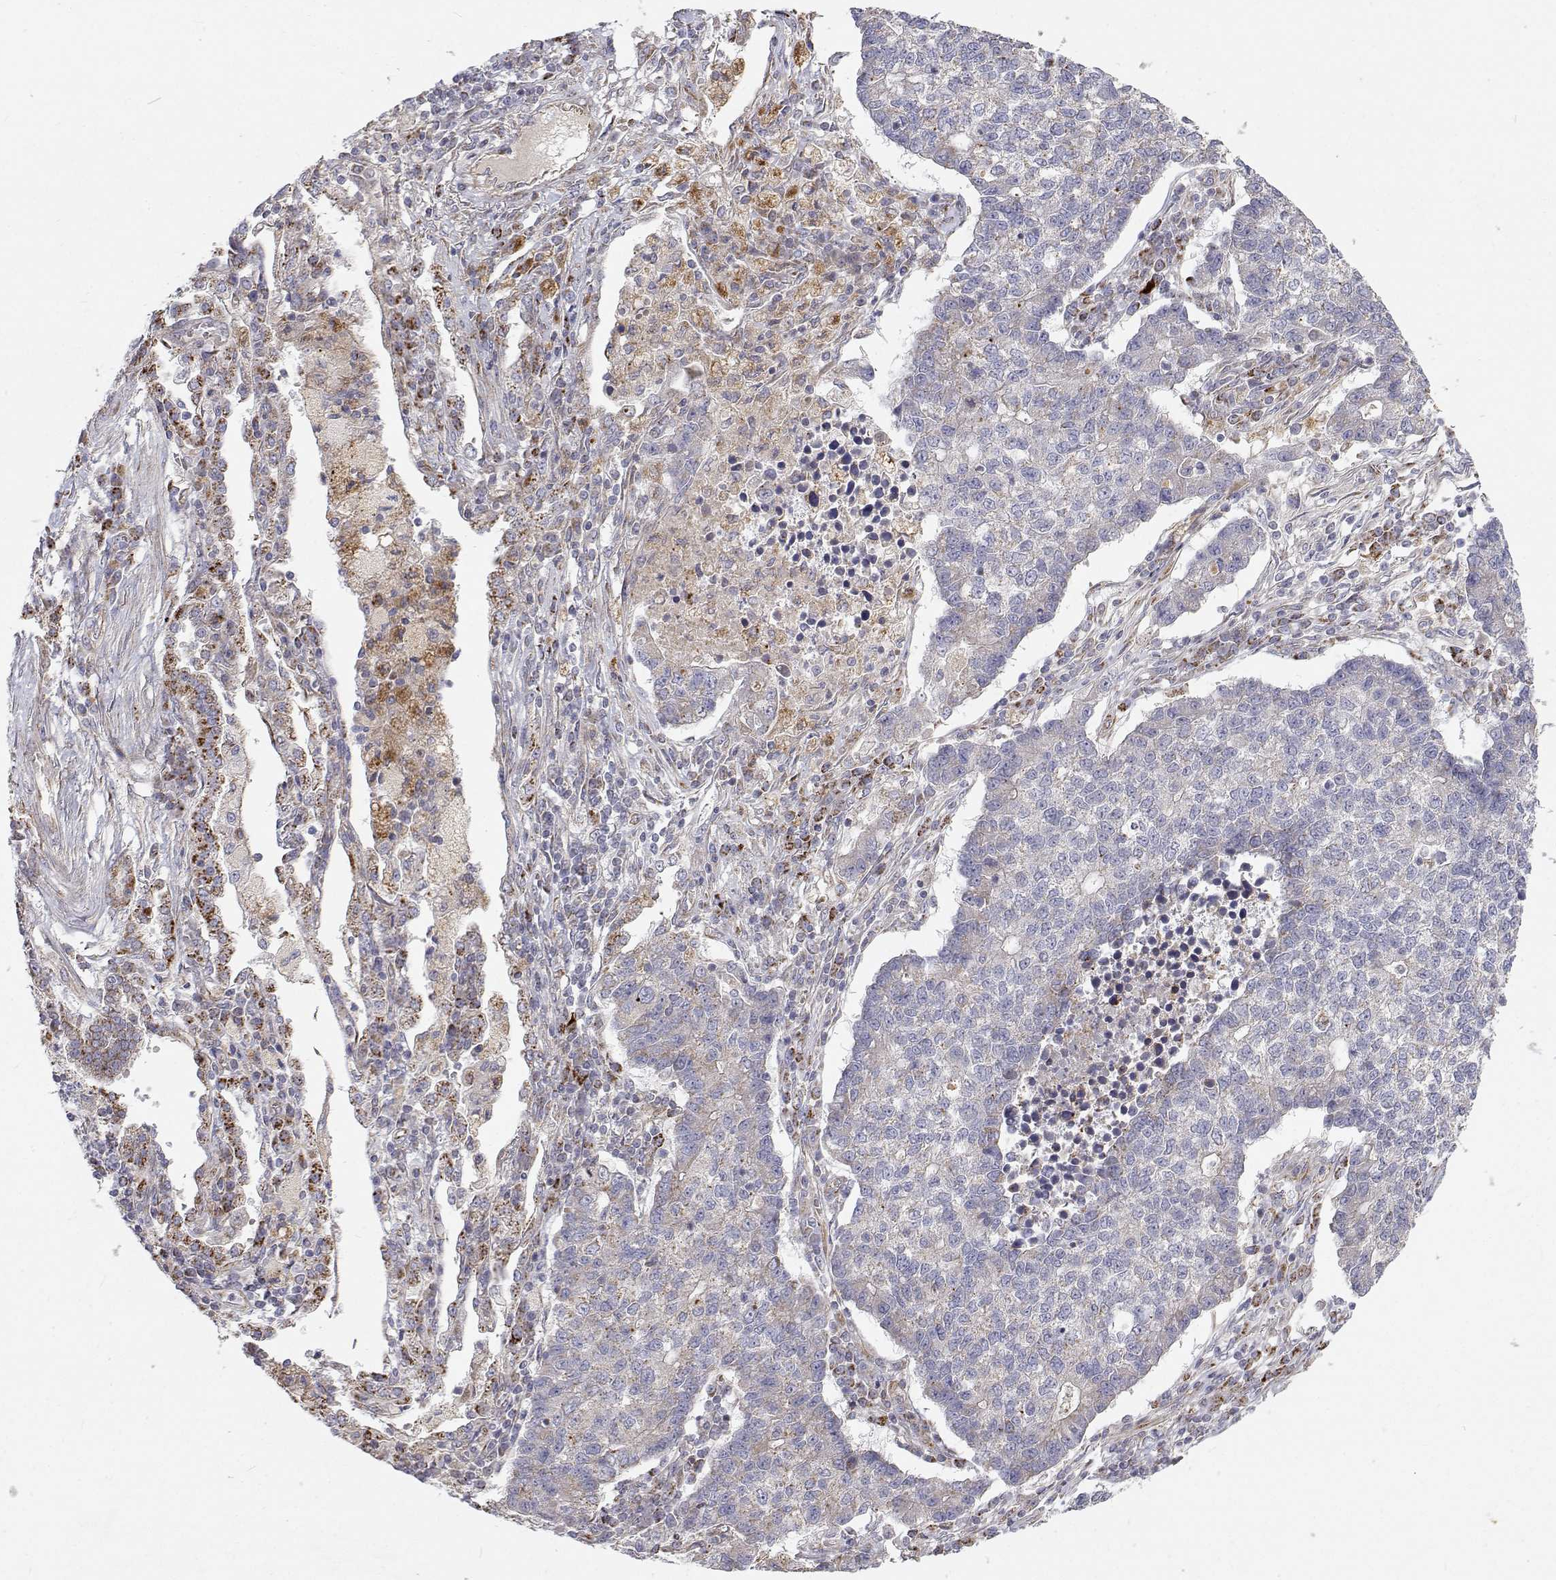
{"staining": {"intensity": "negative", "quantity": "none", "location": "none"}, "tissue": "lung cancer", "cell_type": "Tumor cells", "image_type": "cancer", "snomed": [{"axis": "morphology", "description": "Adenocarcinoma, NOS"}, {"axis": "topography", "description": "Lung"}], "caption": "A micrograph of human adenocarcinoma (lung) is negative for staining in tumor cells. (DAB (3,3'-diaminobenzidine) immunohistochemistry visualized using brightfield microscopy, high magnification).", "gene": "SPICE1", "patient": {"sex": "male", "age": 57}}